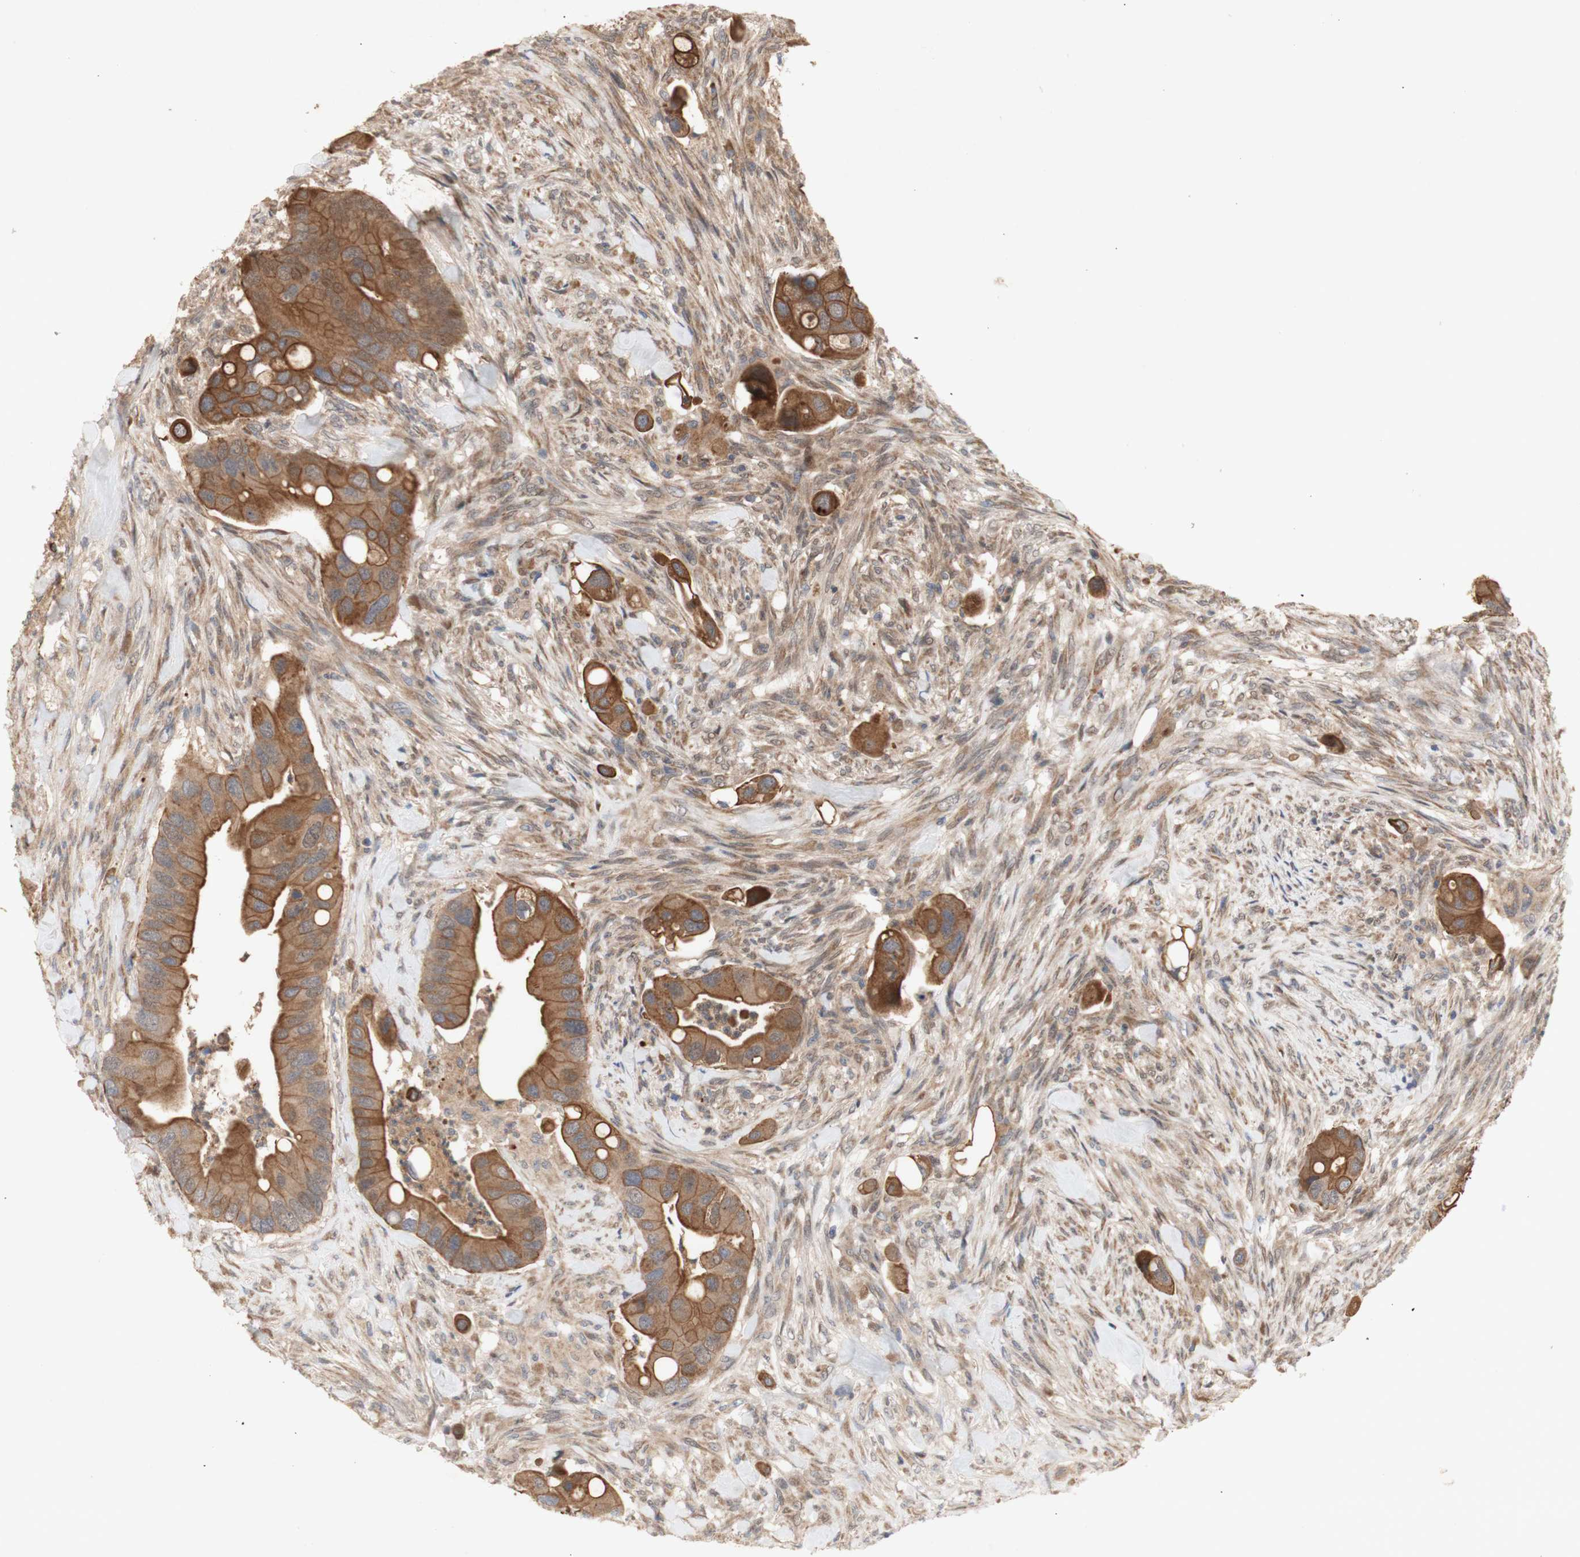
{"staining": {"intensity": "moderate", "quantity": ">75%", "location": "cytoplasmic/membranous"}, "tissue": "colorectal cancer", "cell_type": "Tumor cells", "image_type": "cancer", "snomed": [{"axis": "morphology", "description": "Adenocarcinoma, NOS"}, {"axis": "topography", "description": "Rectum"}], "caption": "Immunohistochemical staining of human colorectal adenocarcinoma shows moderate cytoplasmic/membranous protein expression in approximately >75% of tumor cells.", "gene": "PKN1", "patient": {"sex": "female", "age": 57}}